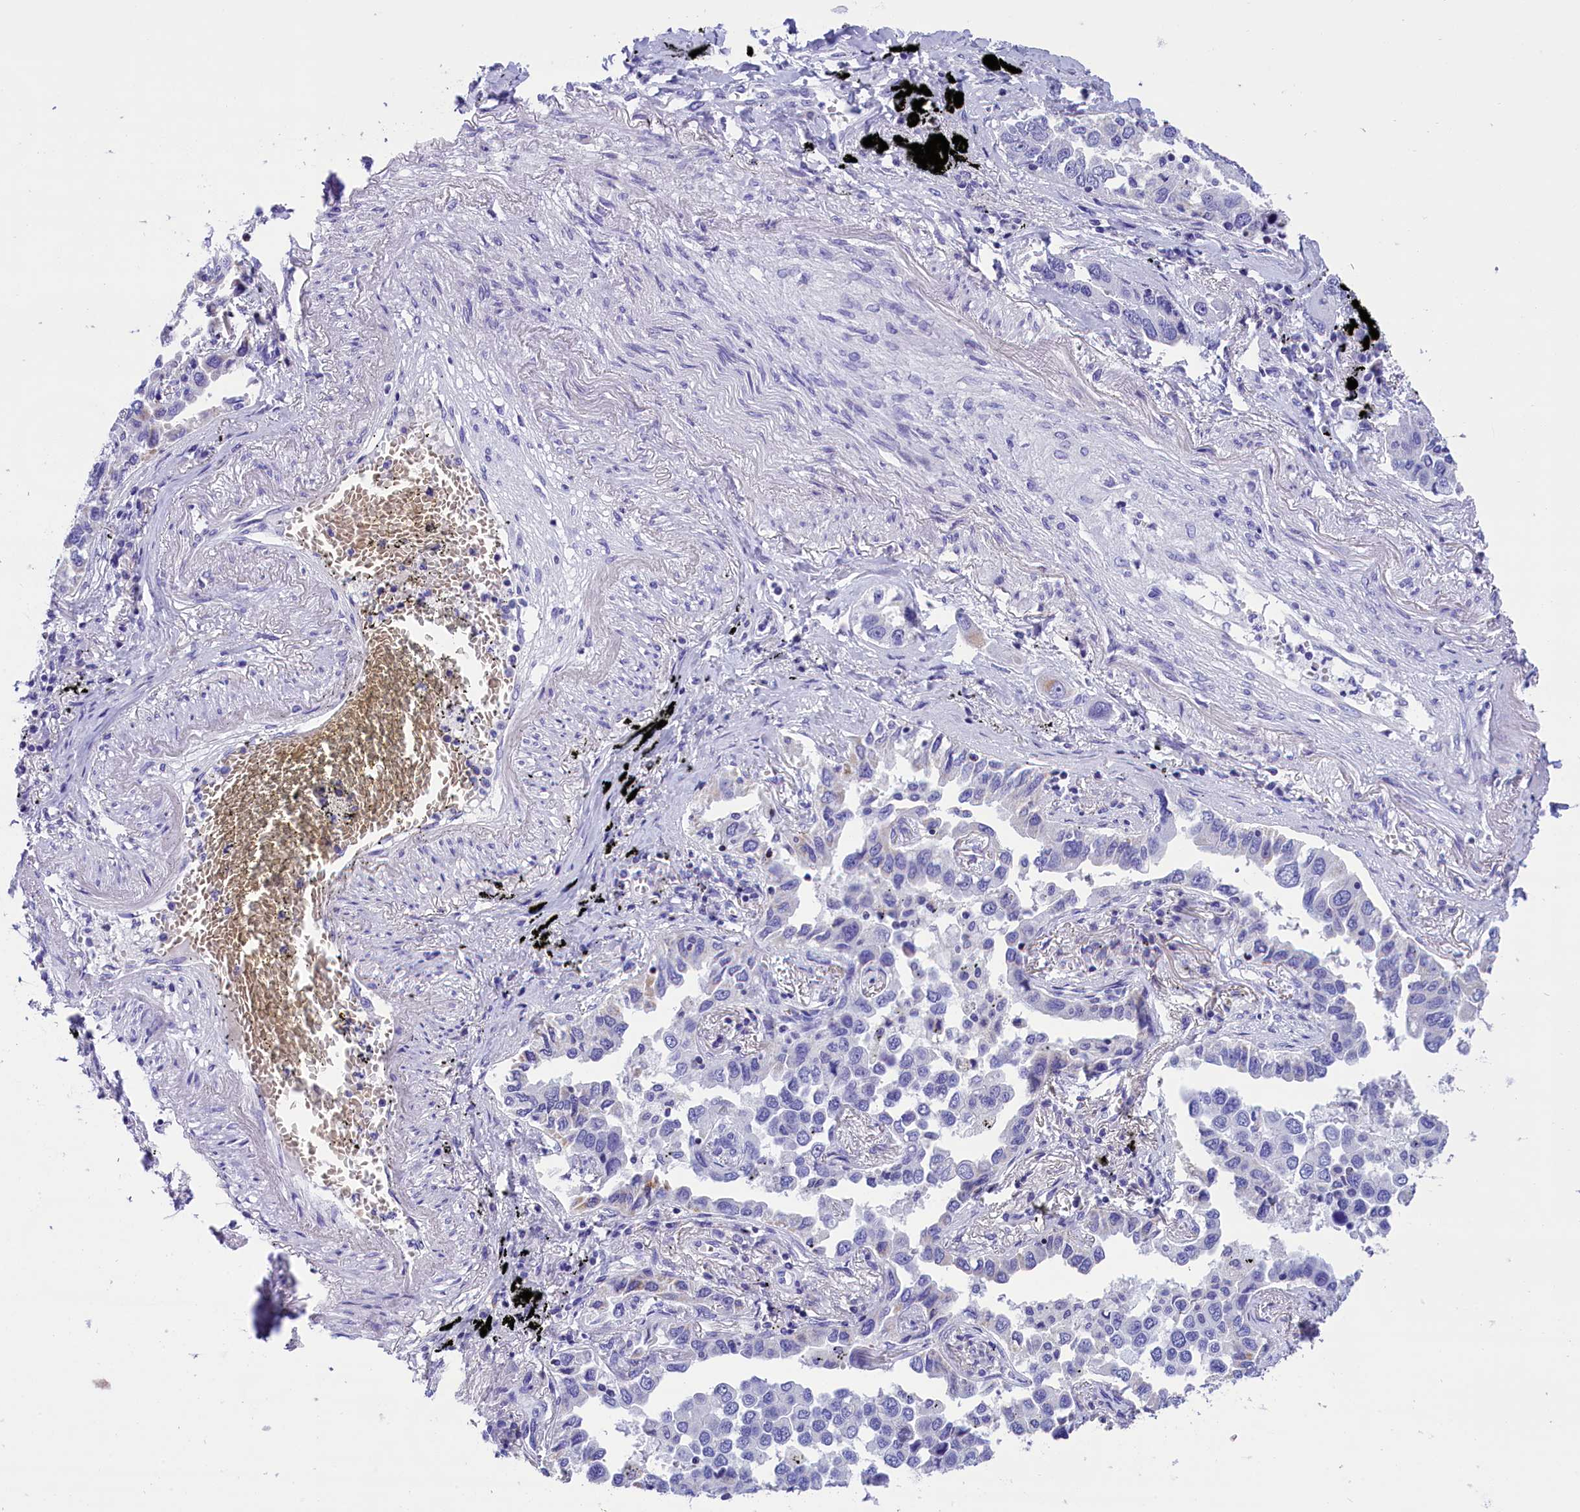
{"staining": {"intensity": "negative", "quantity": "none", "location": "none"}, "tissue": "lung cancer", "cell_type": "Tumor cells", "image_type": "cancer", "snomed": [{"axis": "morphology", "description": "Adenocarcinoma, NOS"}, {"axis": "topography", "description": "Lung"}], "caption": "Lung cancer stained for a protein using immunohistochemistry (IHC) displays no expression tumor cells.", "gene": "ABAT", "patient": {"sex": "male", "age": 67}}